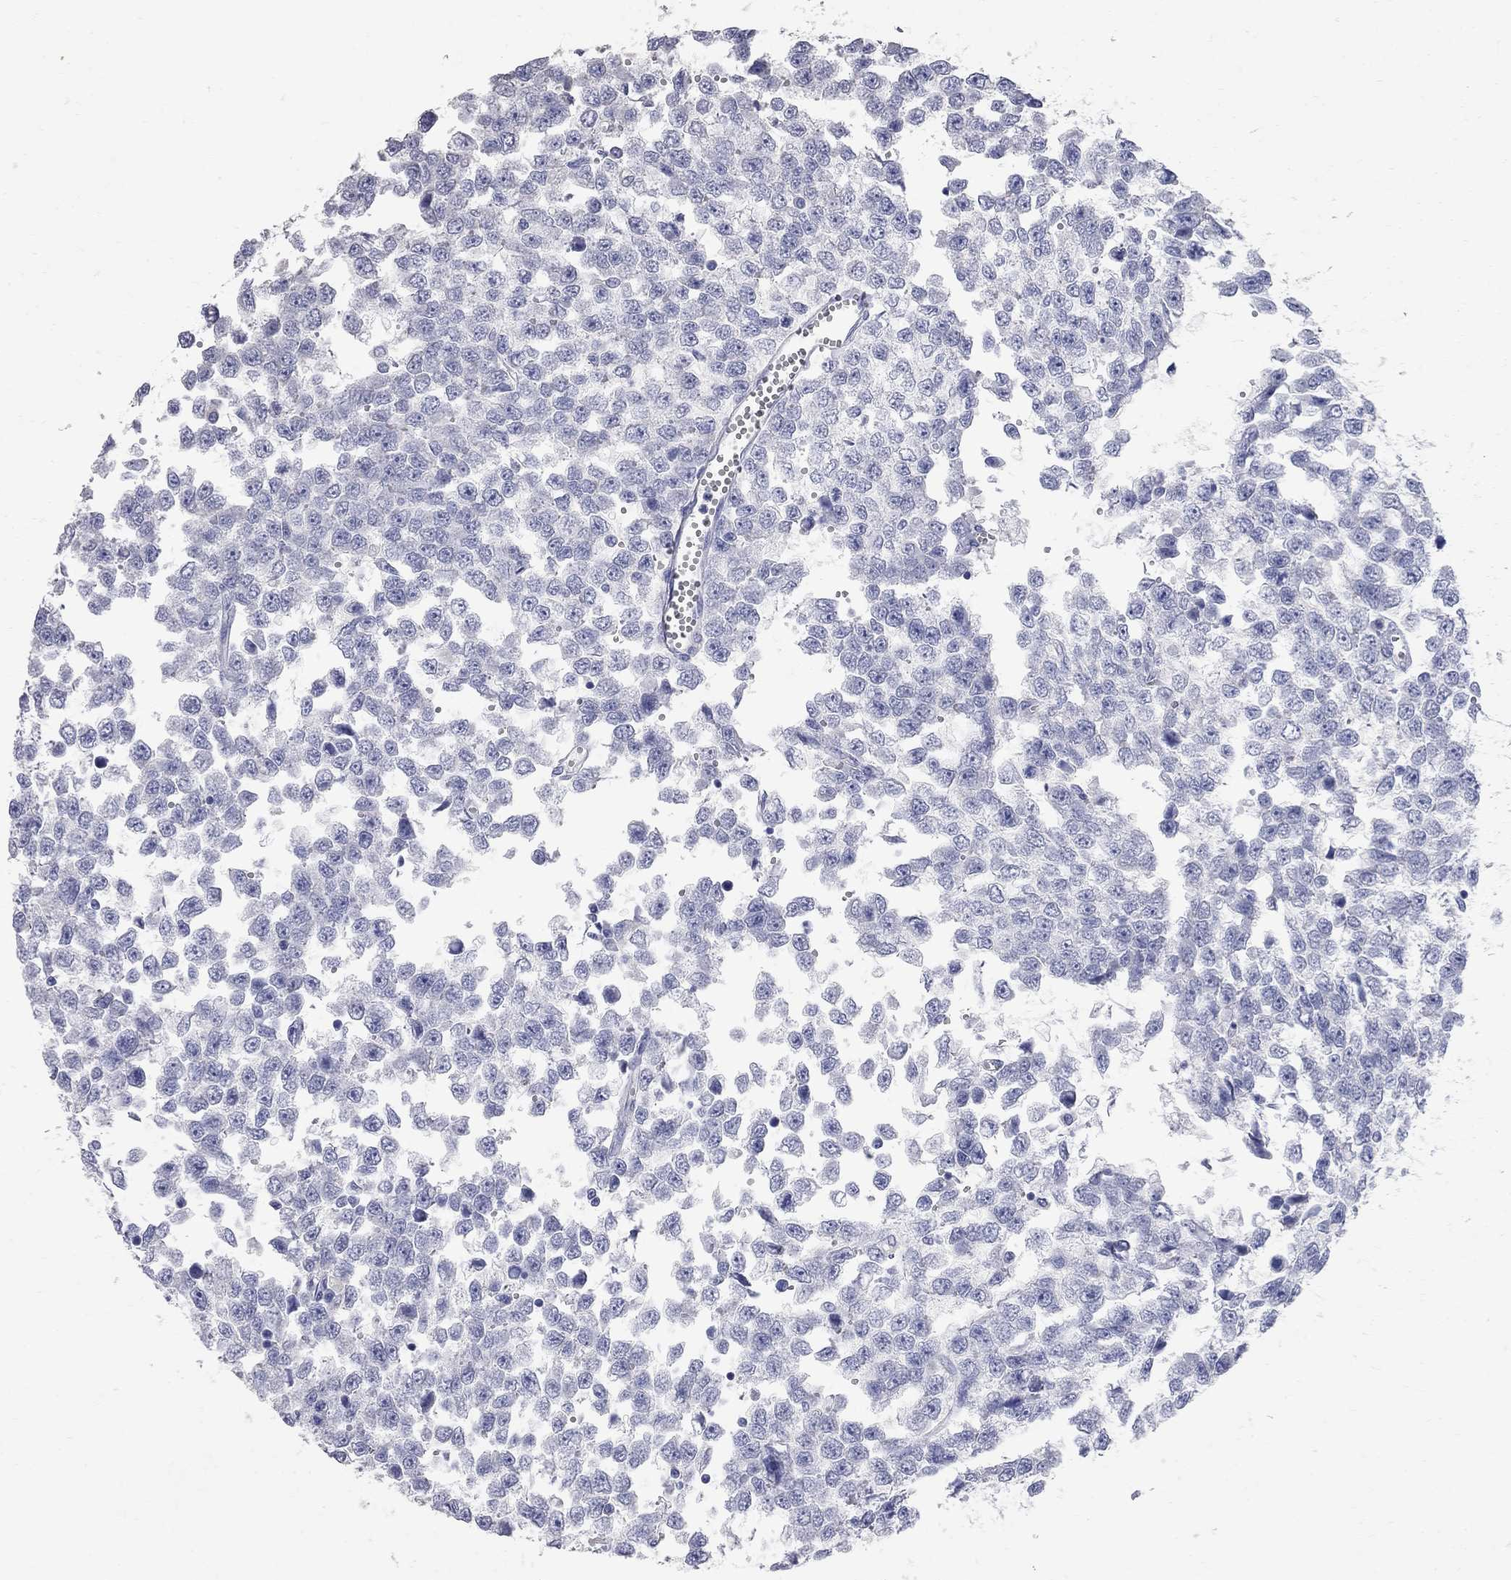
{"staining": {"intensity": "negative", "quantity": "none", "location": "none"}, "tissue": "testis cancer", "cell_type": "Tumor cells", "image_type": "cancer", "snomed": [{"axis": "morphology", "description": "Normal tissue, NOS"}, {"axis": "morphology", "description": "Seminoma, NOS"}, {"axis": "topography", "description": "Testis"}, {"axis": "topography", "description": "Epididymis"}], "caption": "The immunohistochemistry (IHC) histopathology image has no significant positivity in tumor cells of testis cancer tissue.", "gene": "BPIFB1", "patient": {"sex": "male", "age": 34}}